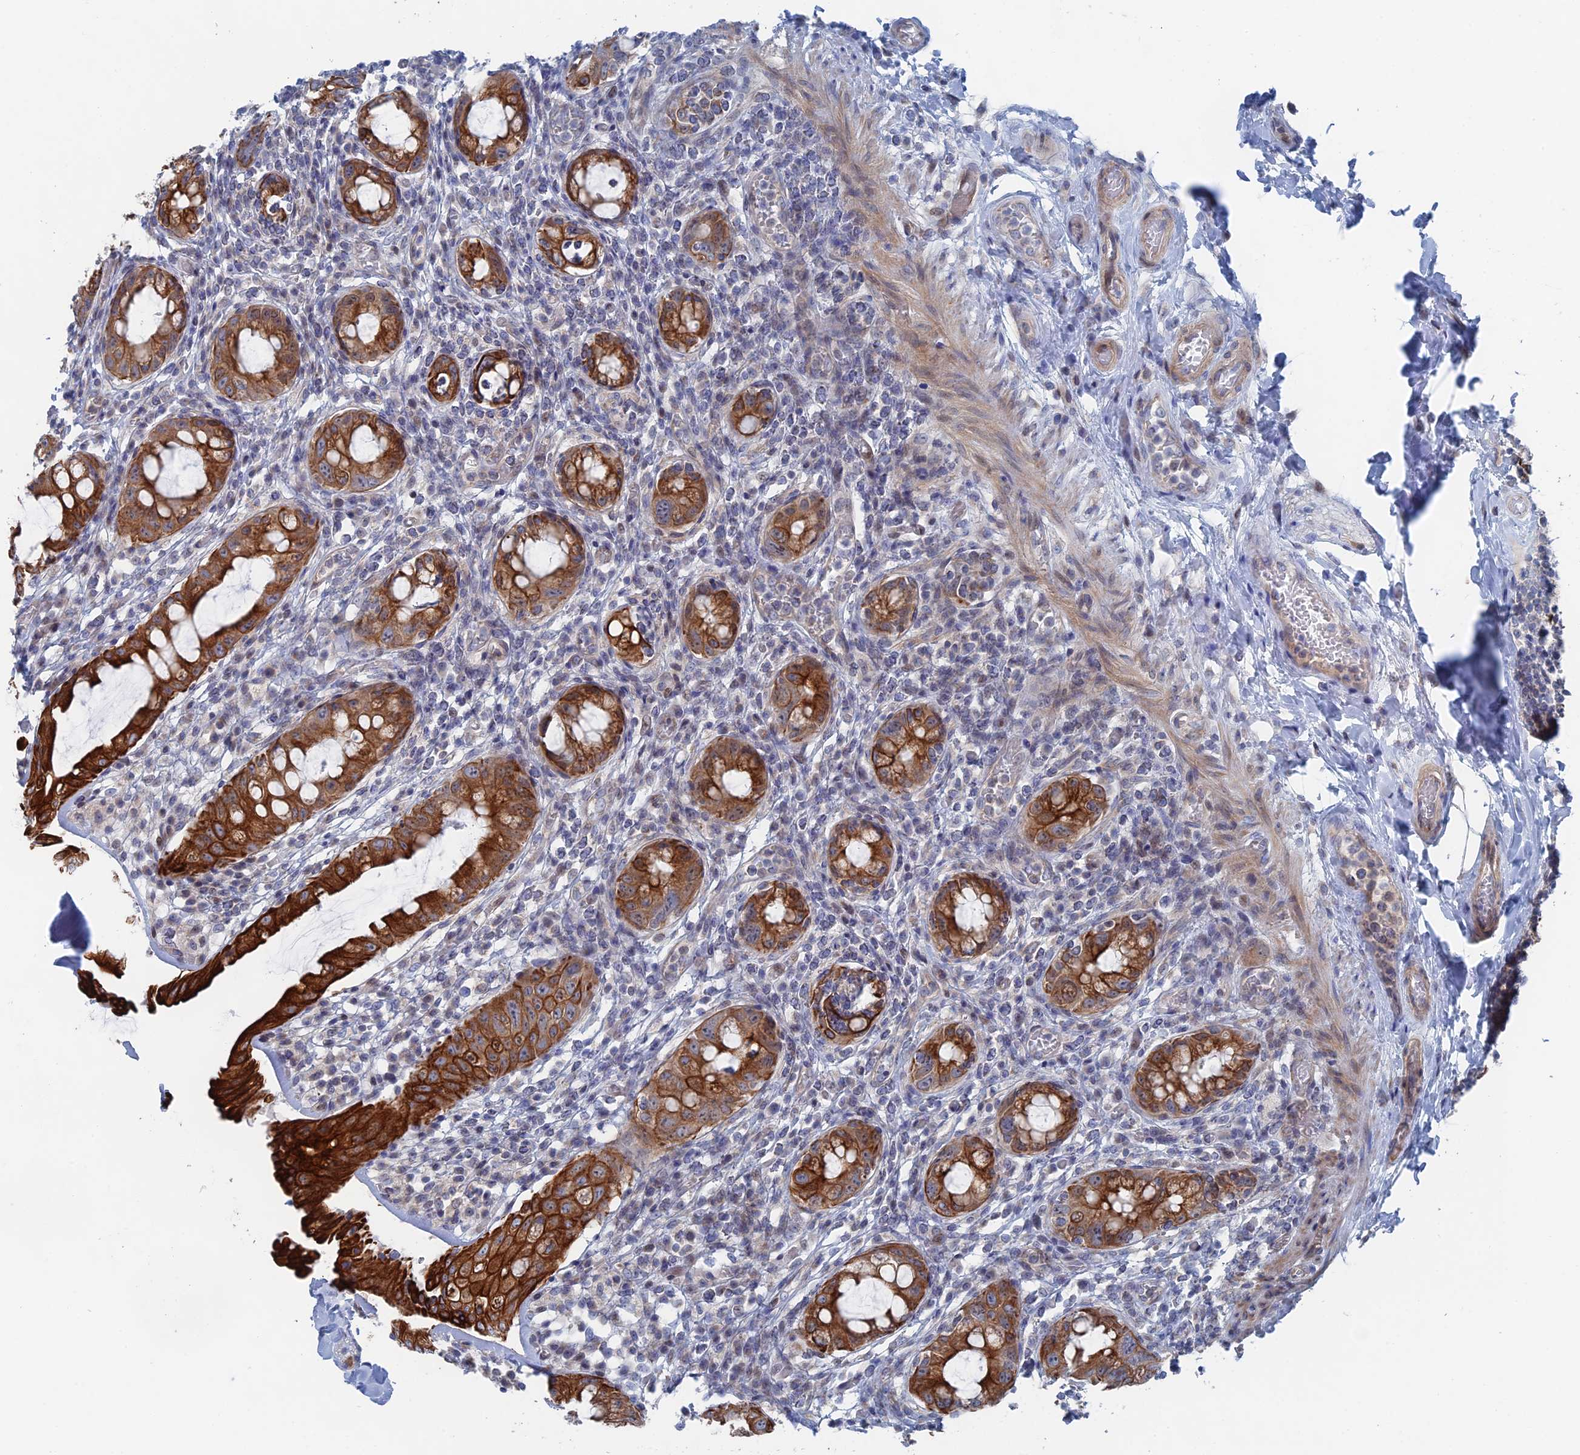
{"staining": {"intensity": "strong", "quantity": "25%-75%", "location": "cytoplasmic/membranous"}, "tissue": "rectum", "cell_type": "Glandular cells", "image_type": "normal", "snomed": [{"axis": "morphology", "description": "Normal tissue, NOS"}, {"axis": "topography", "description": "Rectum"}], "caption": "DAB (3,3'-diaminobenzidine) immunohistochemical staining of normal human rectum shows strong cytoplasmic/membranous protein staining in about 25%-75% of glandular cells.", "gene": "IL7", "patient": {"sex": "female", "age": 57}}